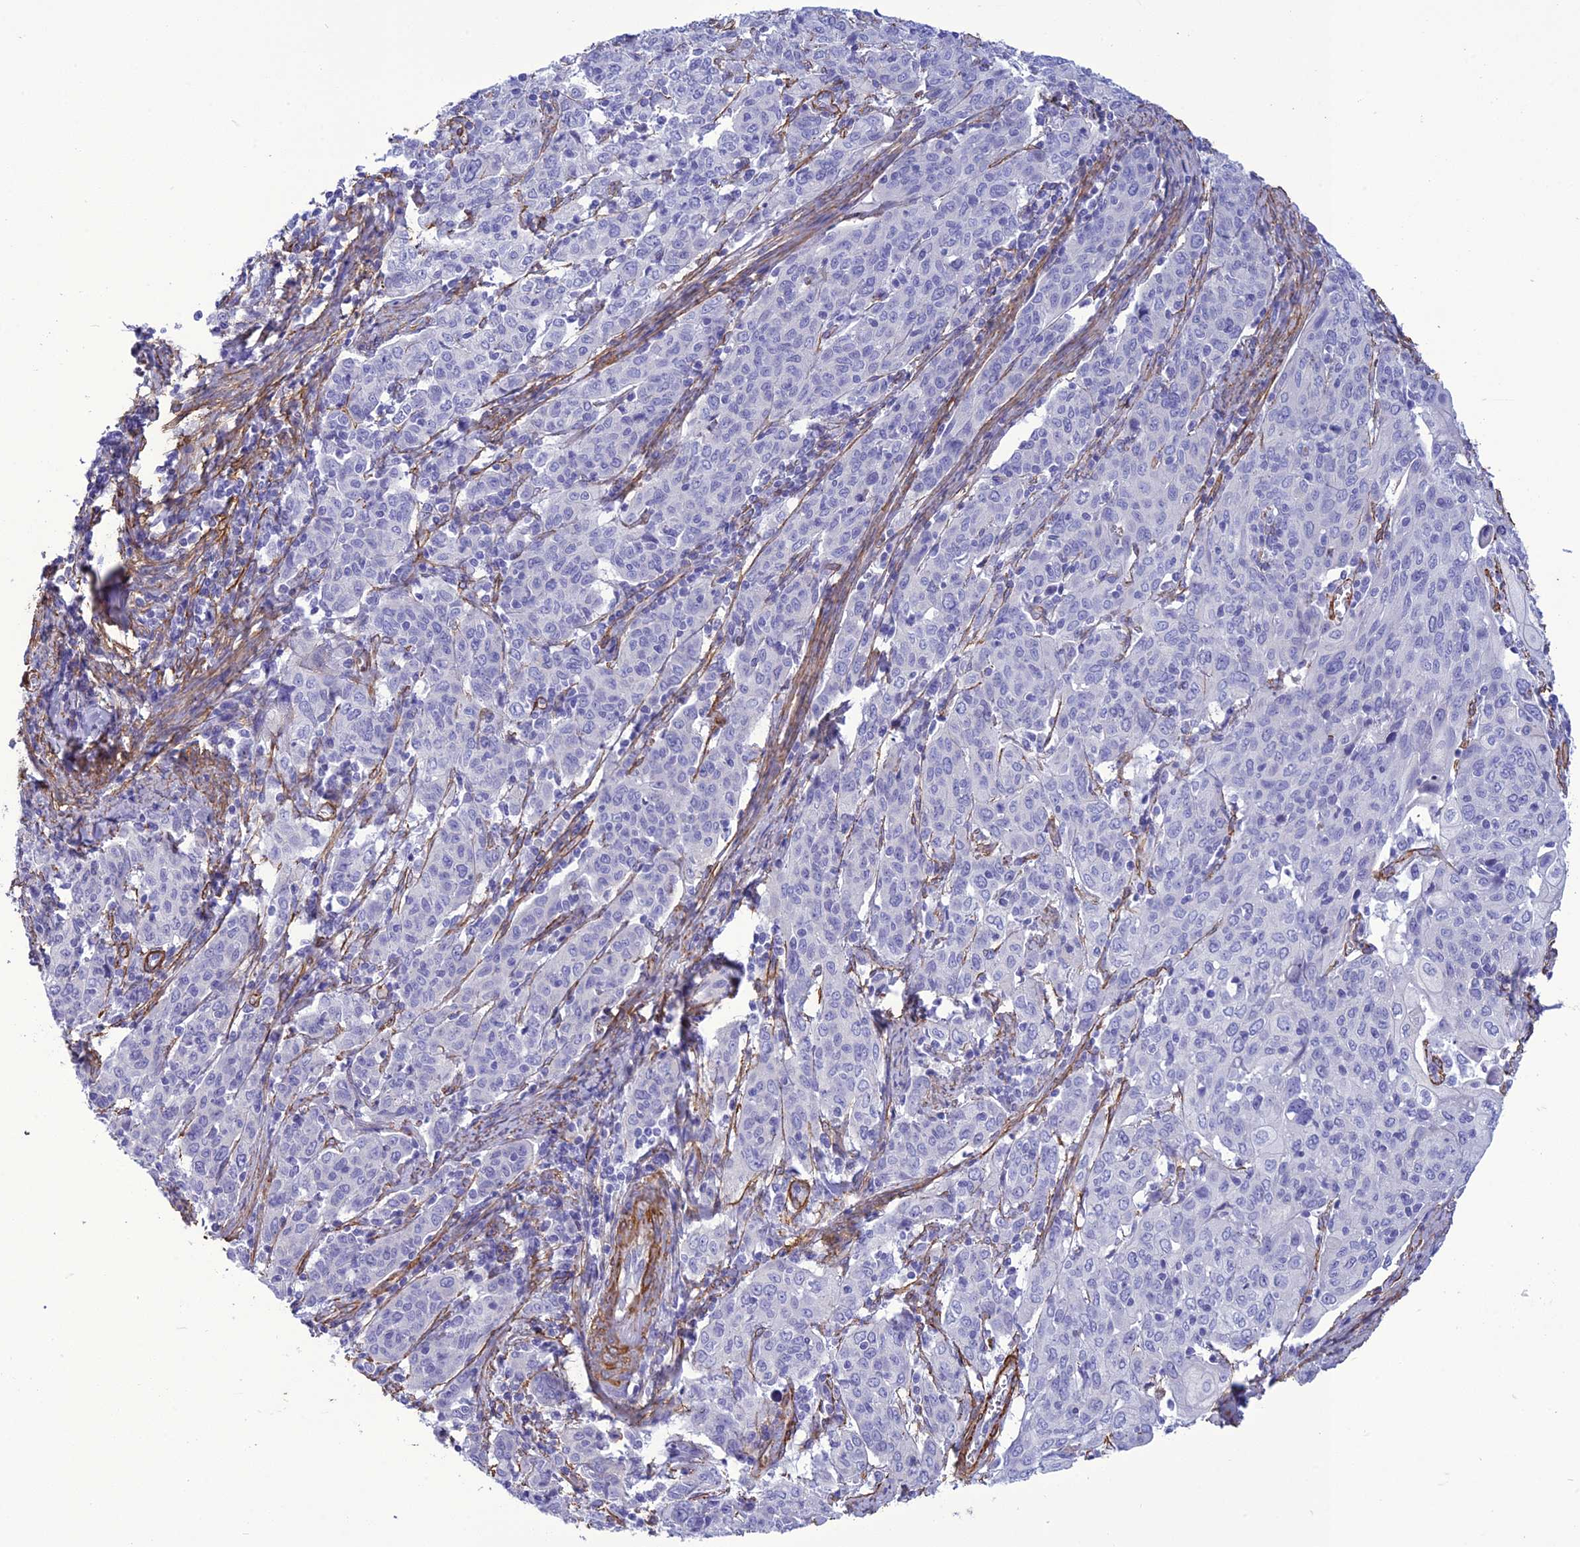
{"staining": {"intensity": "negative", "quantity": "none", "location": "none"}, "tissue": "cervical cancer", "cell_type": "Tumor cells", "image_type": "cancer", "snomed": [{"axis": "morphology", "description": "Squamous cell carcinoma, NOS"}, {"axis": "topography", "description": "Cervix"}], "caption": "Immunohistochemical staining of human squamous cell carcinoma (cervical) shows no significant staining in tumor cells. (IHC, brightfield microscopy, high magnification).", "gene": "NKD1", "patient": {"sex": "female", "age": 67}}